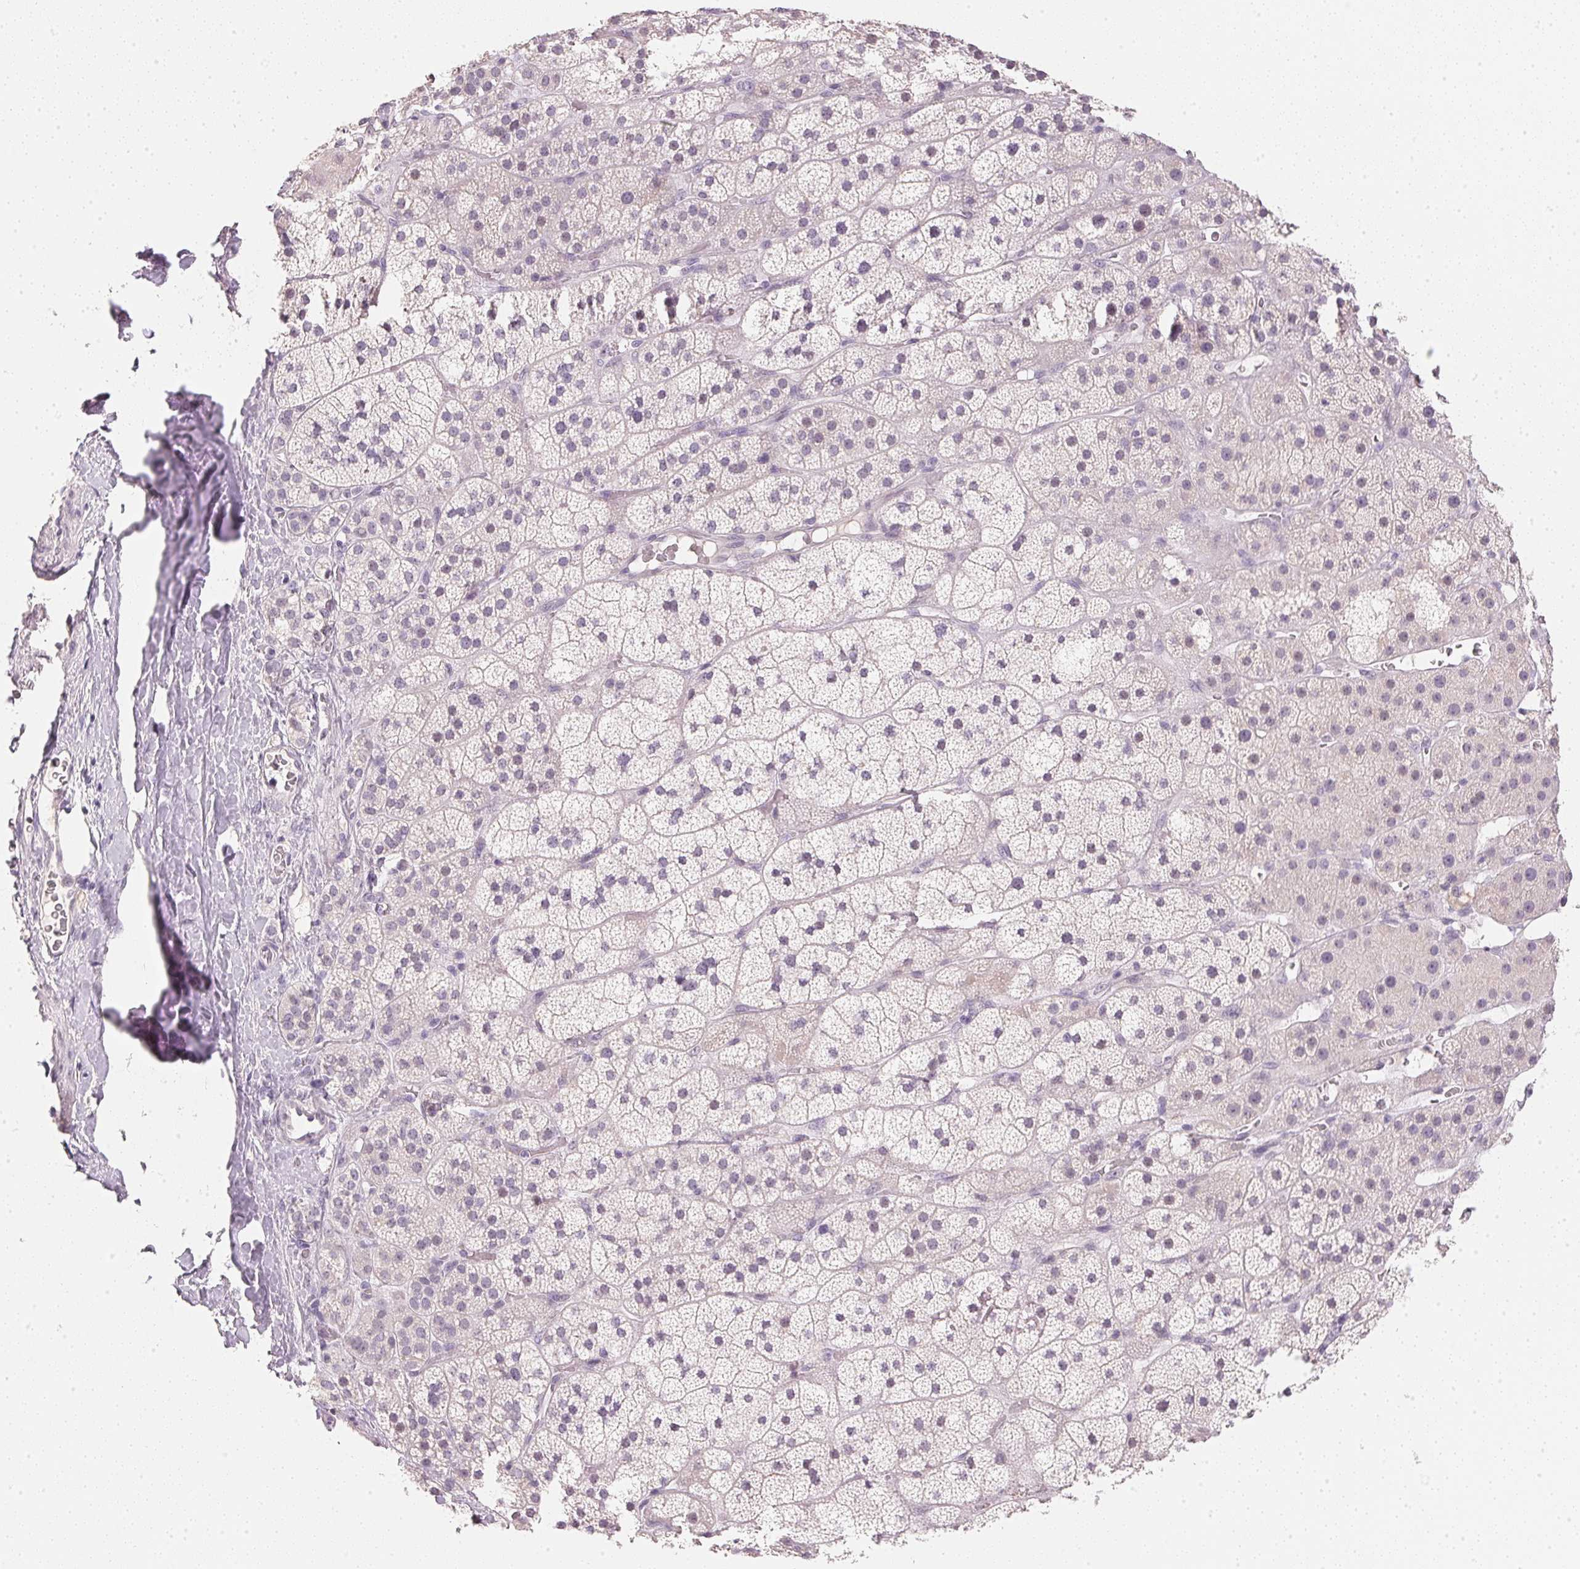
{"staining": {"intensity": "negative", "quantity": "none", "location": "none"}, "tissue": "adrenal gland", "cell_type": "Glandular cells", "image_type": "normal", "snomed": [{"axis": "morphology", "description": "Normal tissue, NOS"}, {"axis": "topography", "description": "Adrenal gland"}], "caption": "High power microscopy photomicrograph of an immunohistochemistry (IHC) photomicrograph of normal adrenal gland, revealing no significant positivity in glandular cells. (DAB immunohistochemistry (IHC) with hematoxylin counter stain).", "gene": "IGFBP1", "patient": {"sex": "male", "age": 57}}